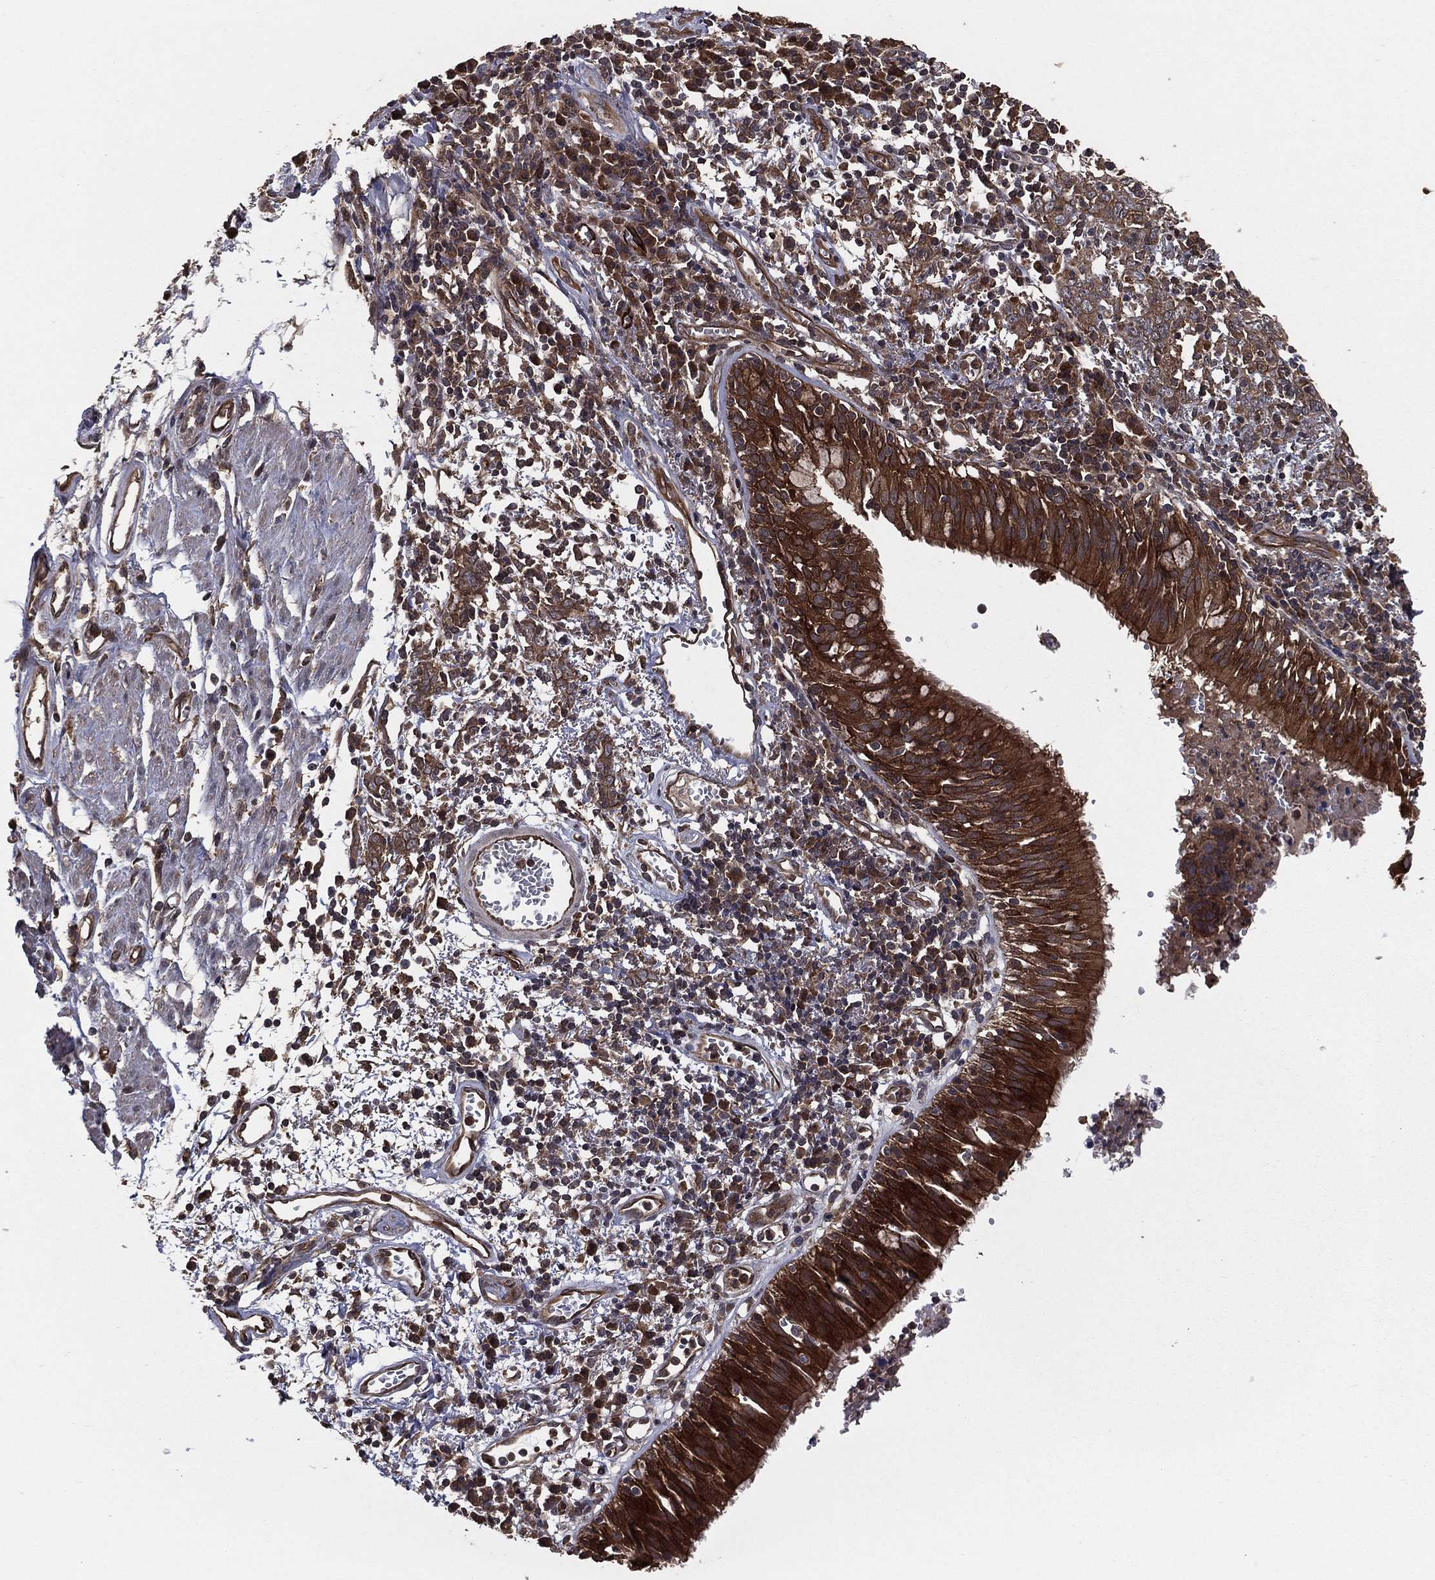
{"staining": {"intensity": "strong", "quantity": ">75%", "location": "cytoplasmic/membranous"}, "tissue": "bronchus", "cell_type": "Respiratory epithelial cells", "image_type": "normal", "snomed": [{"axis": "morphology", "description": "Normal tissue, NOS"}, {"axis": "morphology", "description": "Squamous cell carcinoma, NOS"}, {"axis": "topography", "description": "Cartilage tissue"}, {"axis": "topography", "description": "Bronchus"}, {"axis": "topography", "description": "Lung"}], "caption": "Immunohistochemistry (IHC) image of unremarkable human bronchus stained for a protein (brown), which displays high levels of strong cytoplasmic/membranous staining in approximately >75% of respiratory epithelial cells.", "gene": "CERT1", "patient": {"sex": "male", "age": 66}}